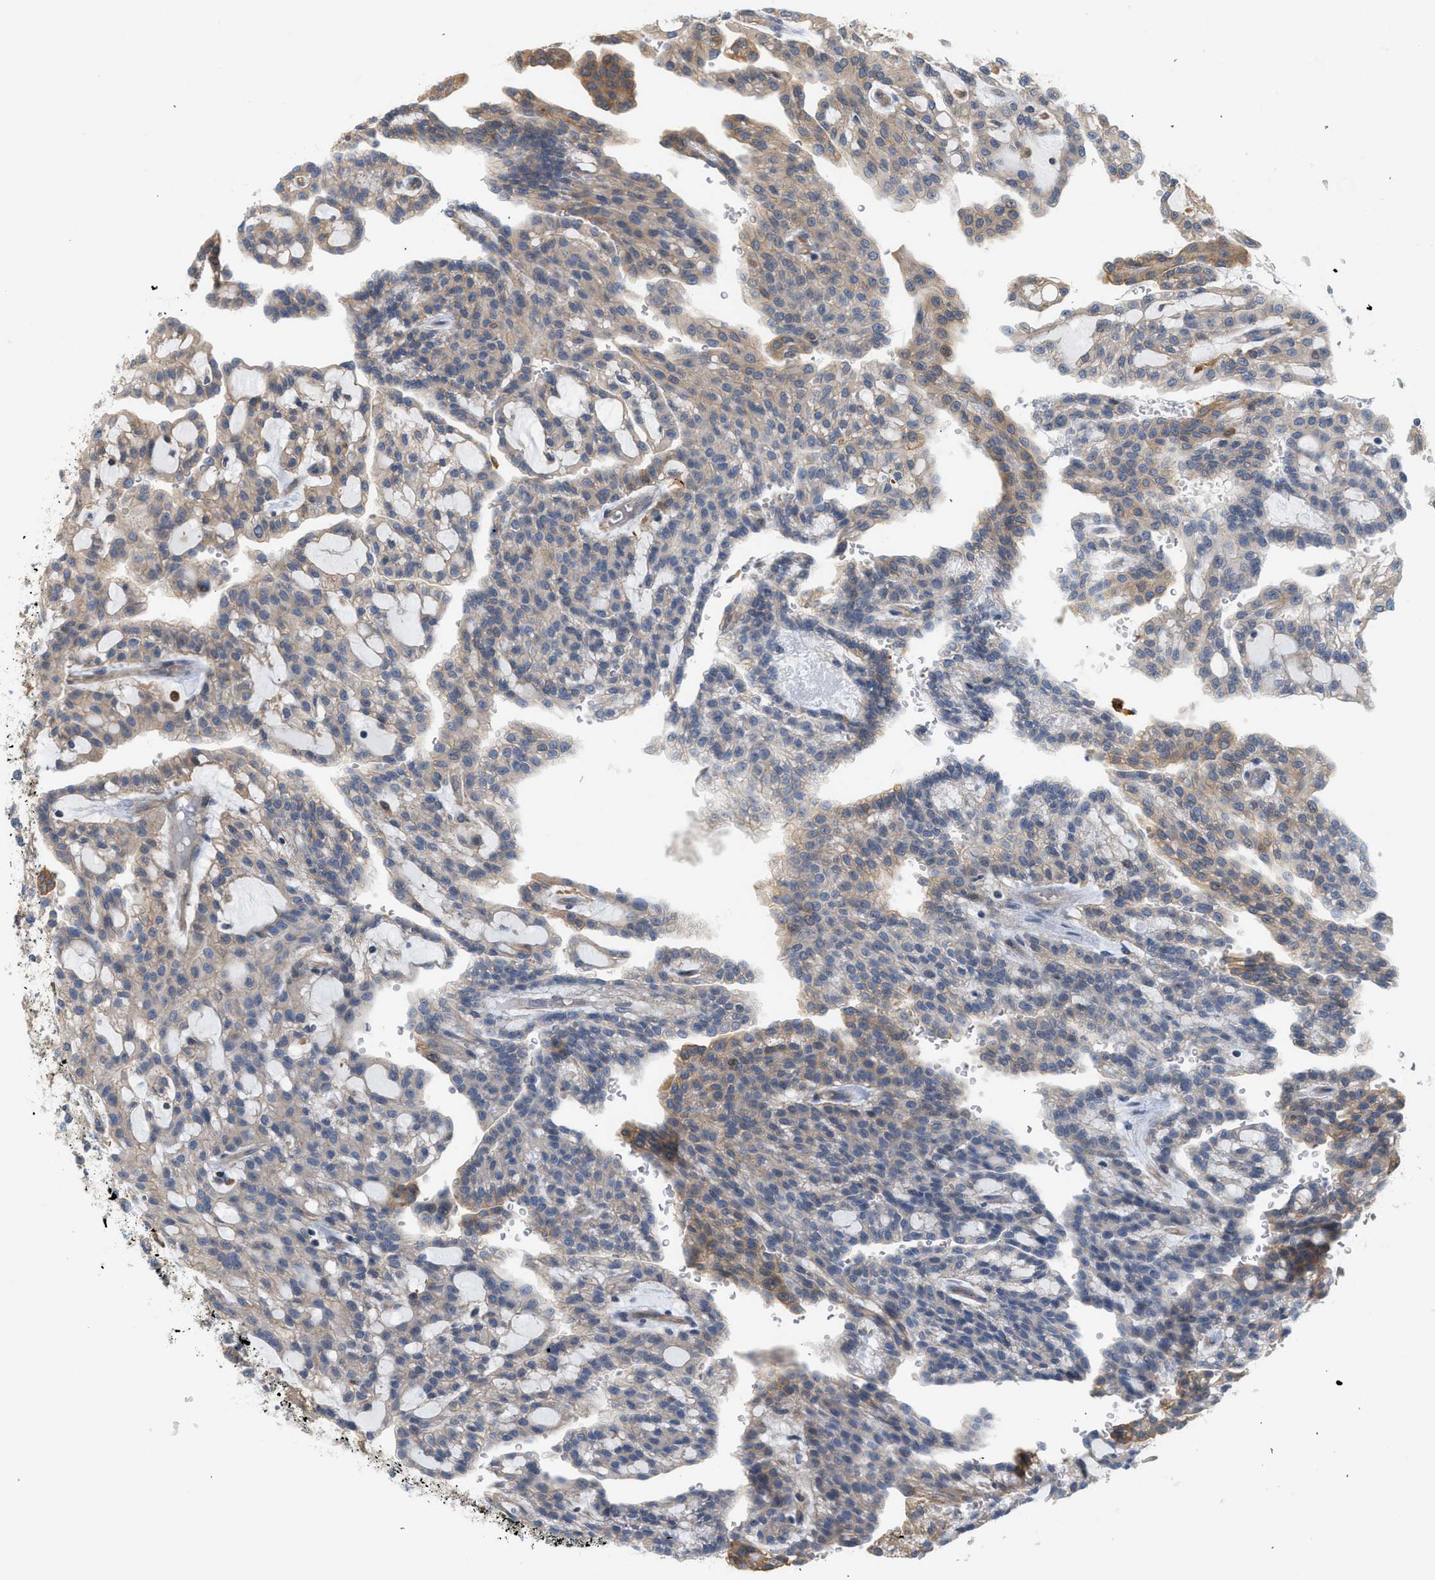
{"staining": {"intensity": "weak", "quantity": "25%-75%", "location": "cytoplasmic/membranous"}, "tissue": "renal cancer", "cell_type": "Tumor cells", "image_type": "cancer", "snomed": [{"axis": "morphology", "description": "Adenocarcinoma, NOS"}, {"axis": "topography", "description": "Kidney"}], "caption": "Immunohistochemistry photomicrograph of neoplastic tissue: adenocarcinoma (renal) stained using immunohistochemistry reveals low levels of weak protein expression localized specifically in the cytoplasmic/membranous of tumor cells, appearing as a cytoplasmic/membranous brown color.", "gene": "CTXN1", "patient": {"sex": "male", "age": 63}}